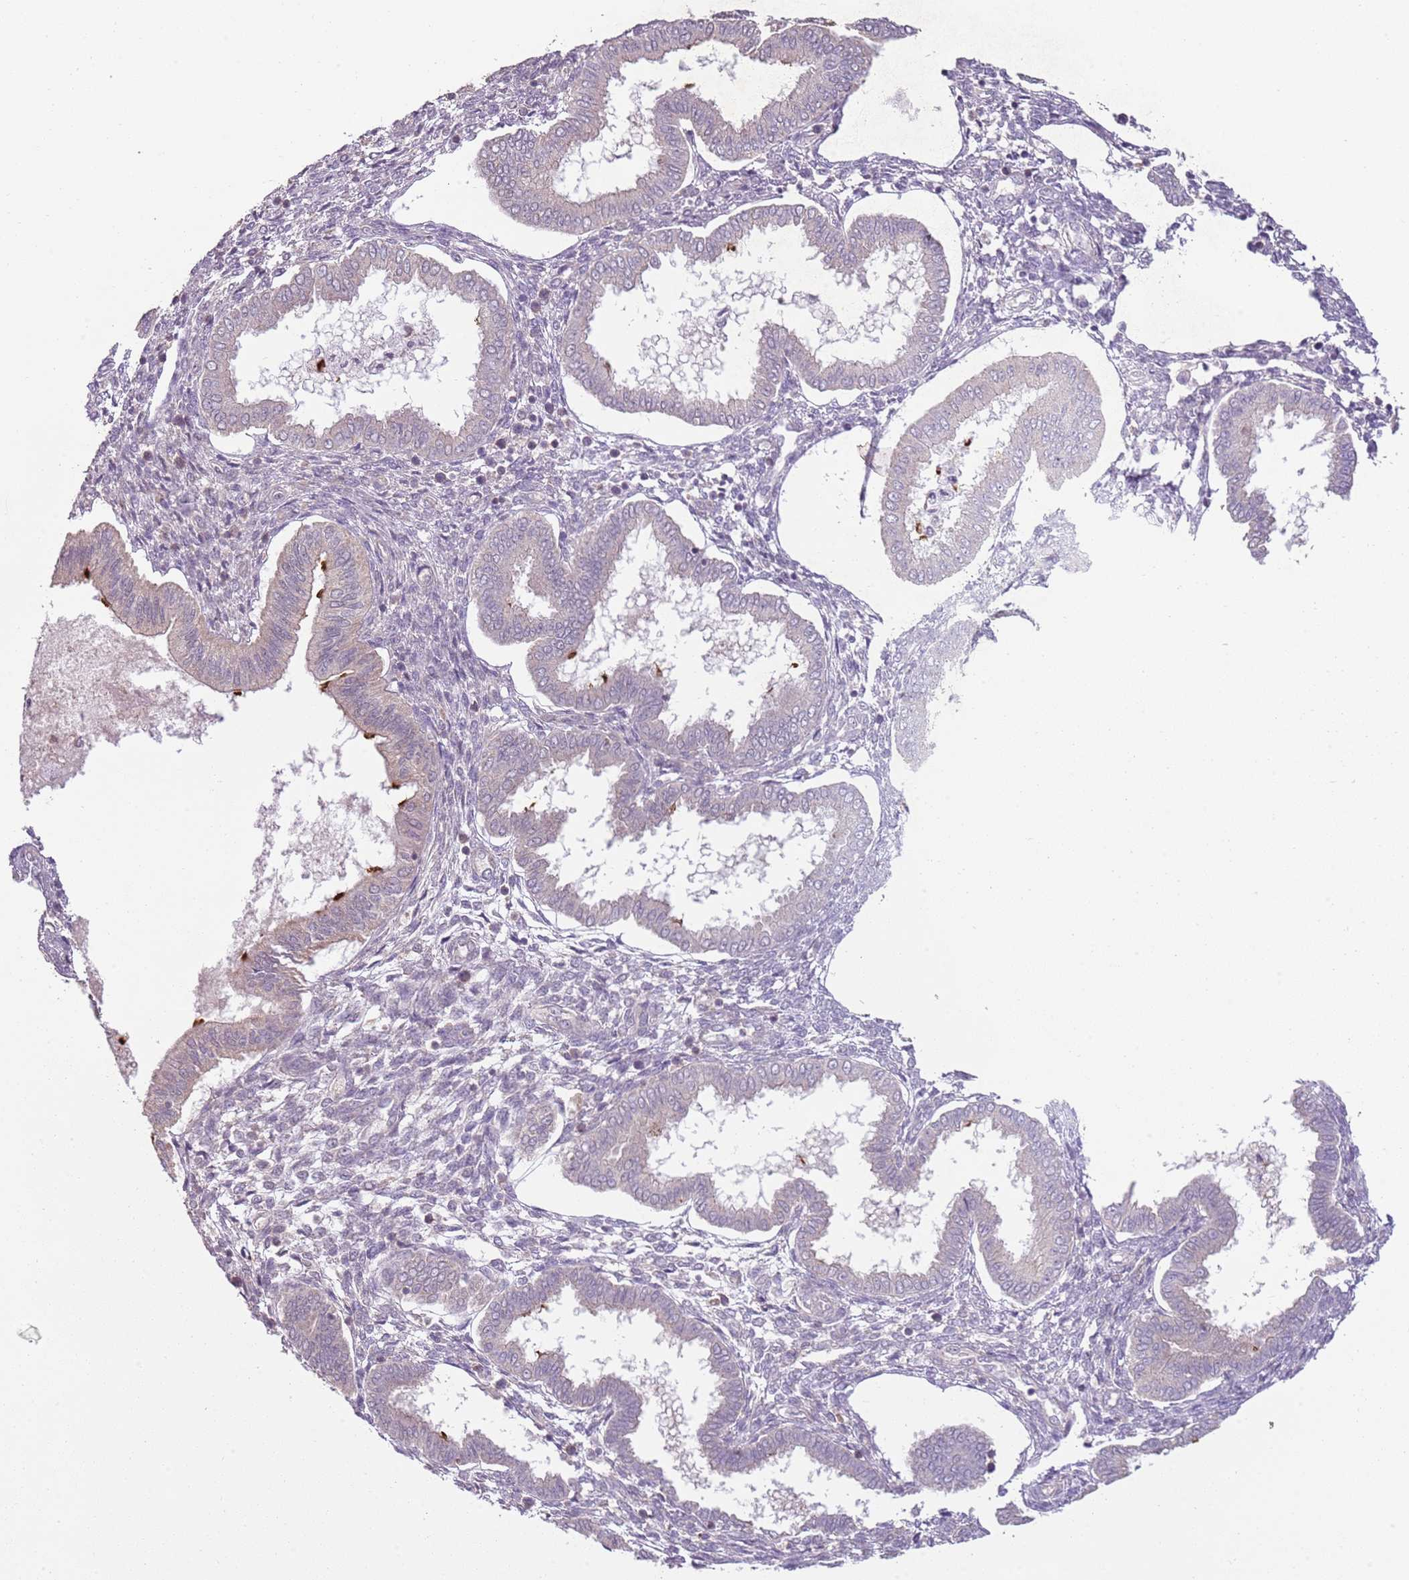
{"staining": {"intensity": "negative", "quantity": "none", "location": "none"}, "tissue": "endometrium", "cell_type": "Cells in endometrial stroma", "image_type": "normal", "snomed": [{"axis": "morphology", "description": "Normal tissue, NOS"}, {"axis": "topography", "description": "Endometrium"}], "caption": "The image exhibits no staining of cells in endometrial stroma in unremarkable endometrium. (DAB immunohistochemistry, high magnification).", "gene": "TEKT4", "patient": {"sex": "female", "age": 24}}